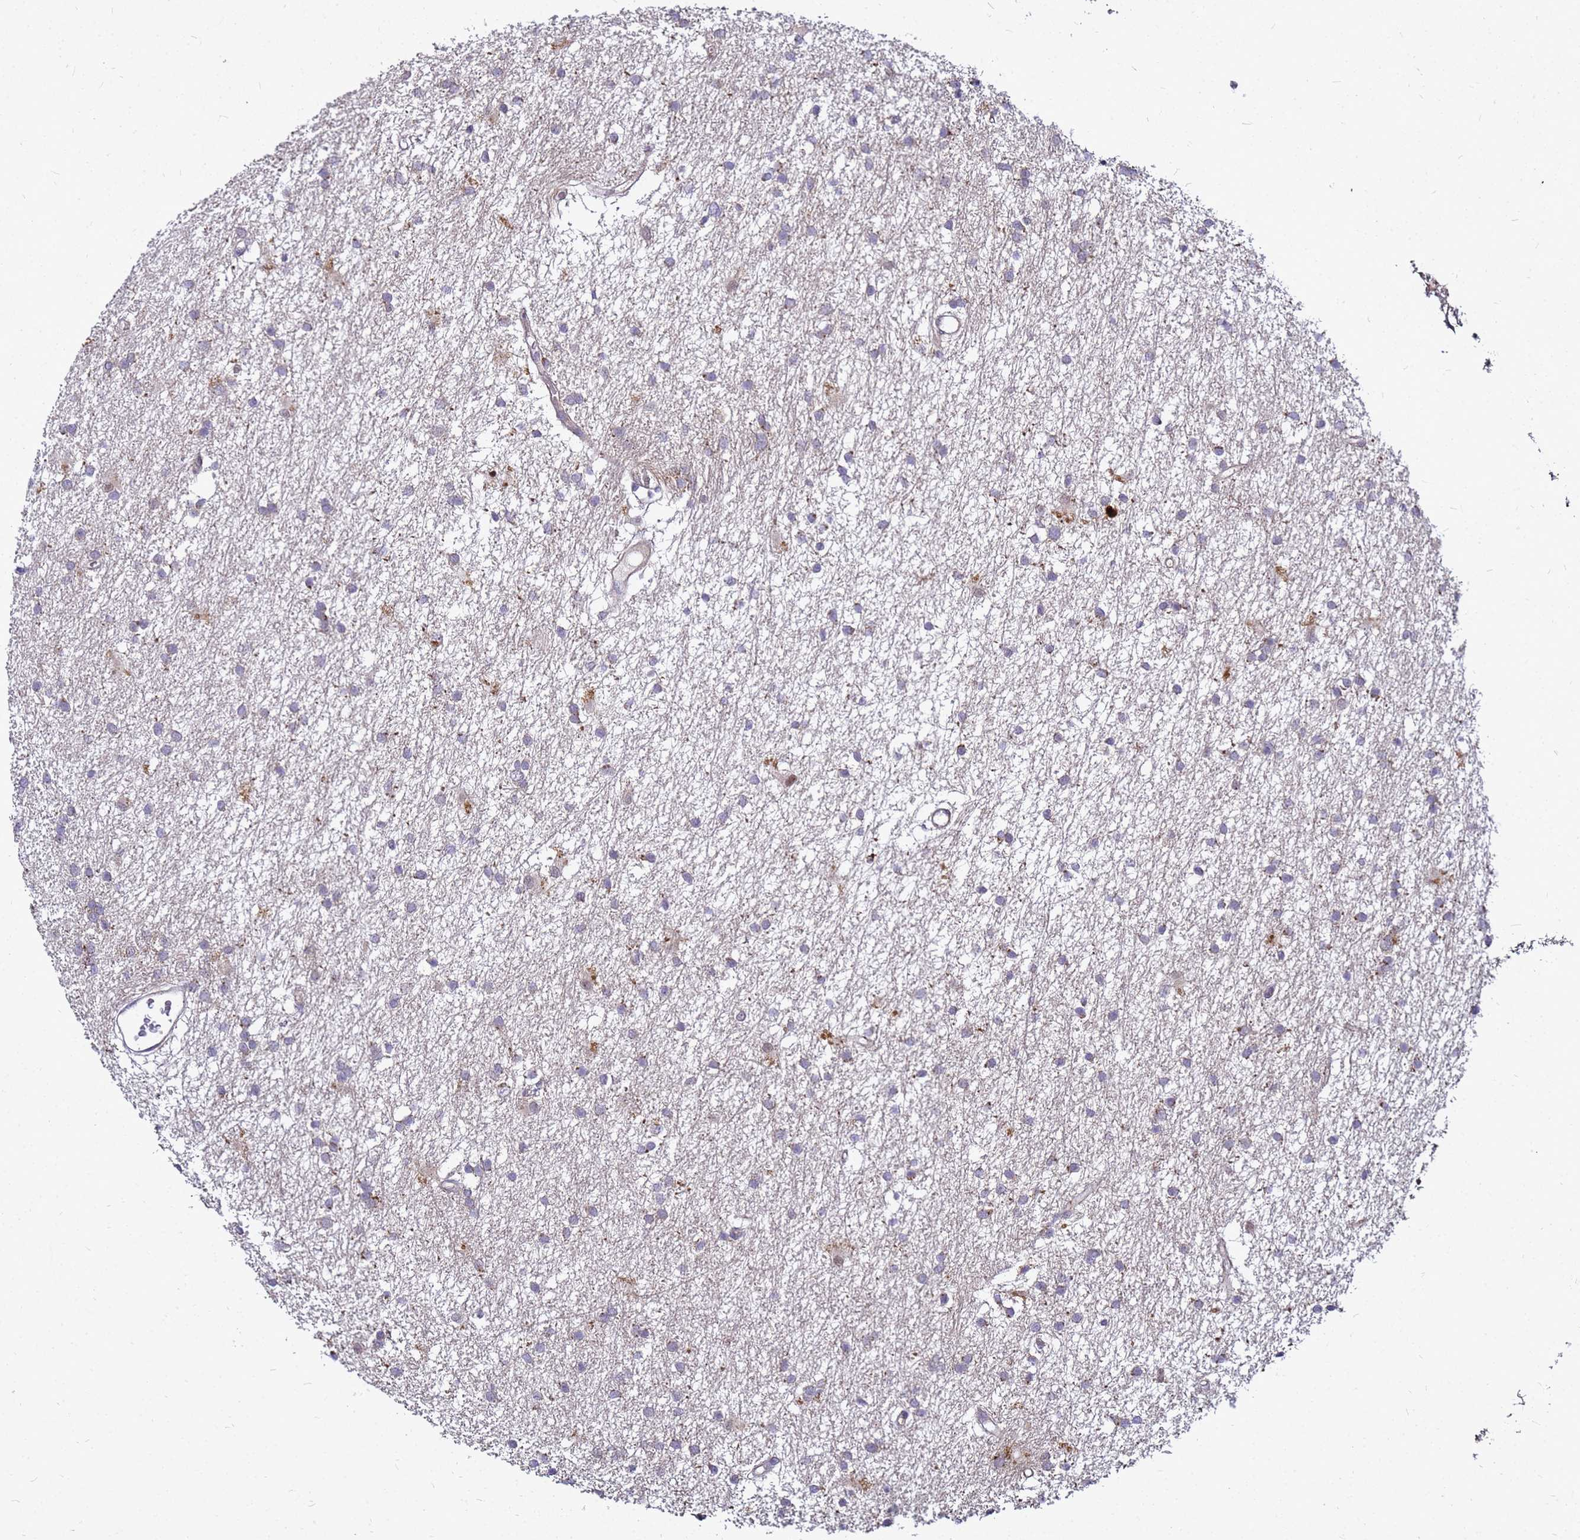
{"staining": {"intensity": "weak", "quantity": "<25%", "location": "cytoplasmic/membranous"}, "tissue": "glioma", "cell_type": "Tumor cells", "image_type": "cancer", "snomed": [{"axis": "morphology", "description": "Glioma, malignant, High grade"}, {"axis": "topography", "description": "Brain"}], "caption": "This image is of glioma stained with immunohistochemistry to label a protein in brown with the nuclei are counter-stained blue. There is no expression in tumor cells.", "gene": "SAT1", "patient": {"sex": "male", "age": 77}}